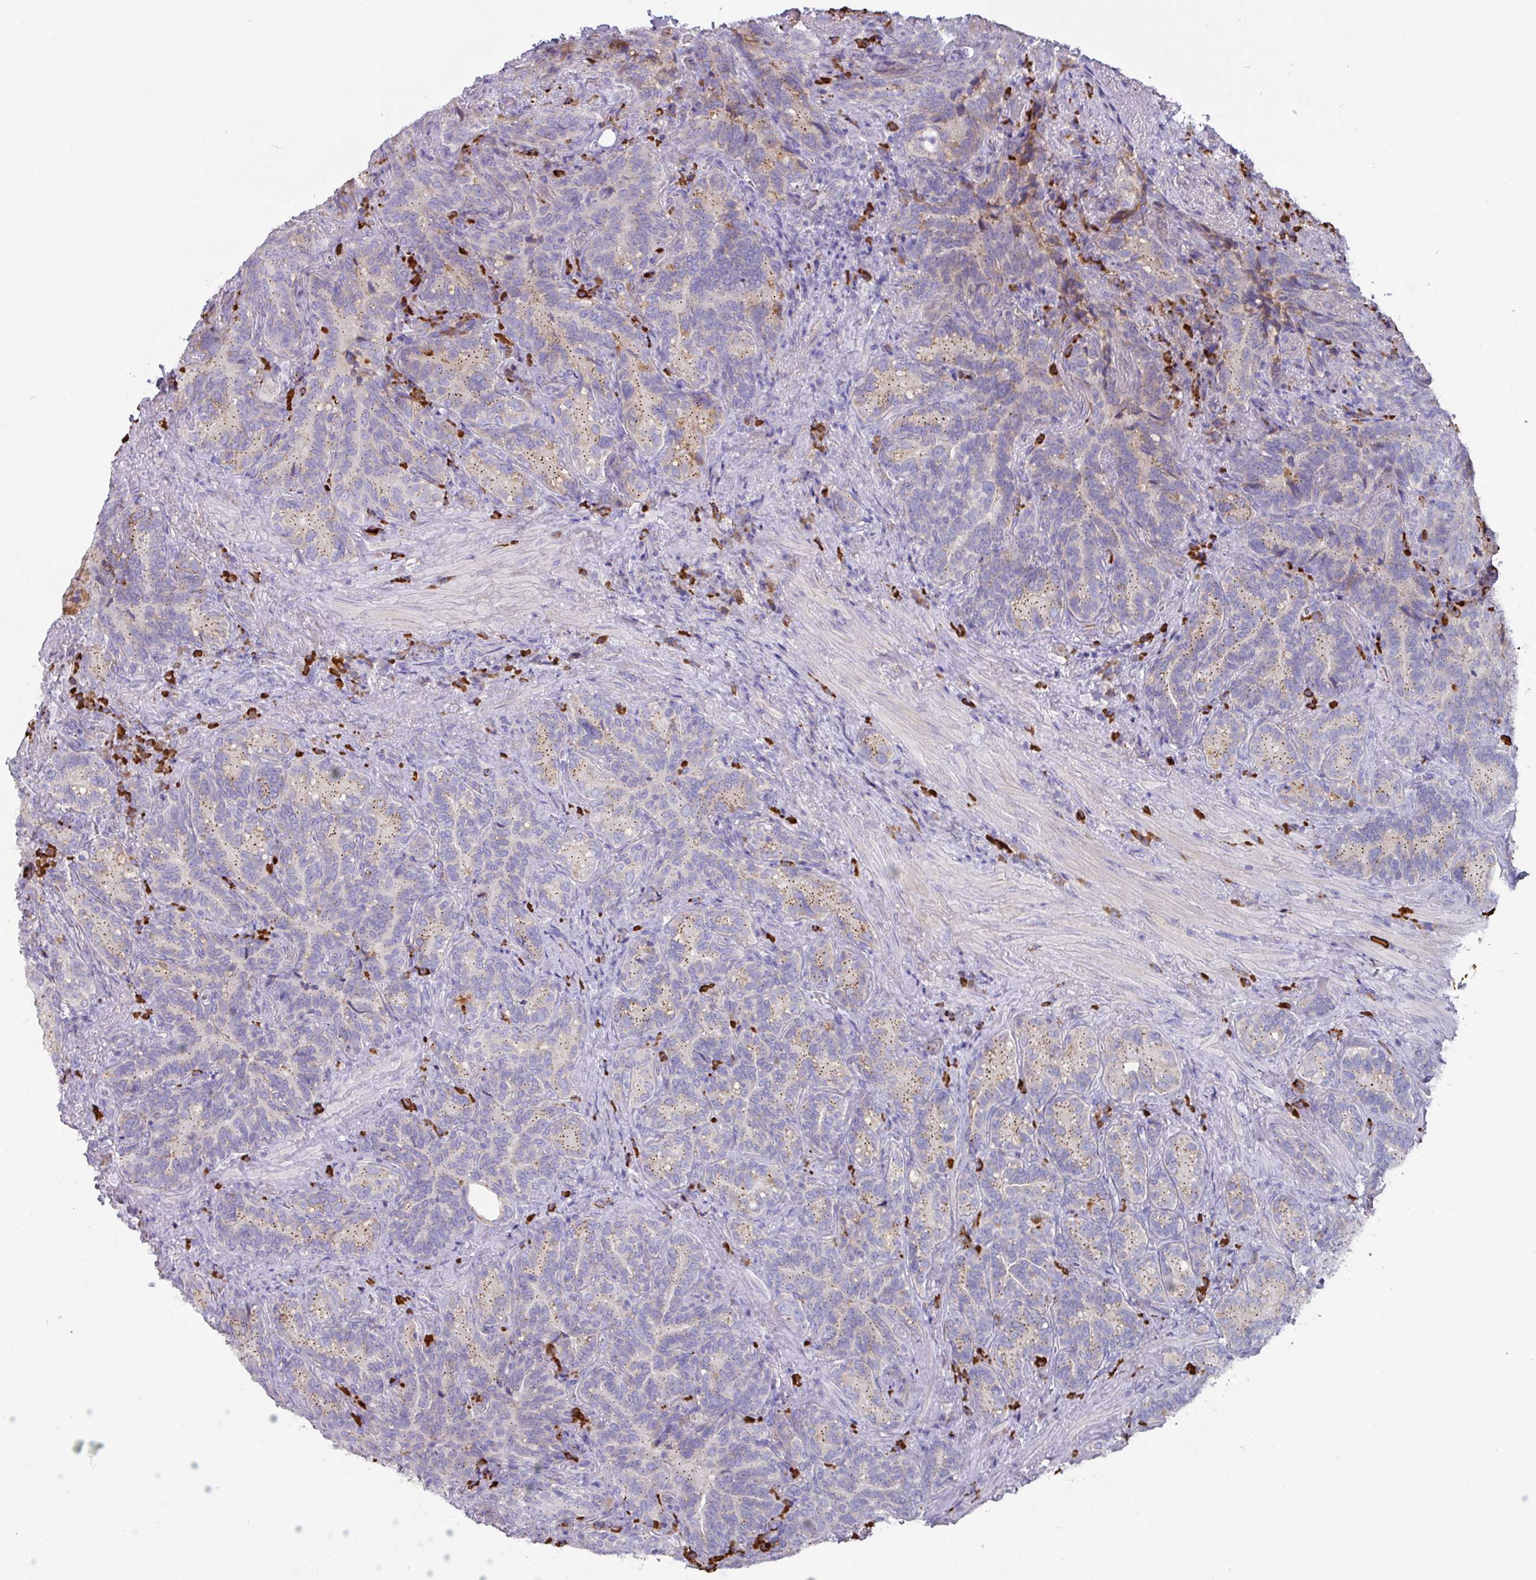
{"staining": {"intensity": "moderate", "quantity": "25%-75%", "location": "cytoplasmic/membranous"}, "tissue": "seminal vesicle", "cell_type": "Glandular cells", "image_type": "normal", "snomed": [{"axis": "morphology", "description": "Normal tissue, NOS"}, {"axis": "topography", "description": "Seminal veicle"}], "caption": "High-power microscopy captured an IHC photomicrograph of normal seminal vesicle, revealing moderate cytoplasmic/membranous staining in approximately 25%-75% of glandular cells. The protein of interest is stained brown, and the nuclei are stained in blue (DAB IHC with brightfield microscopy, high magnification).", "gene": "IL4R", "patient": {"sex": "male", "age": 68}}